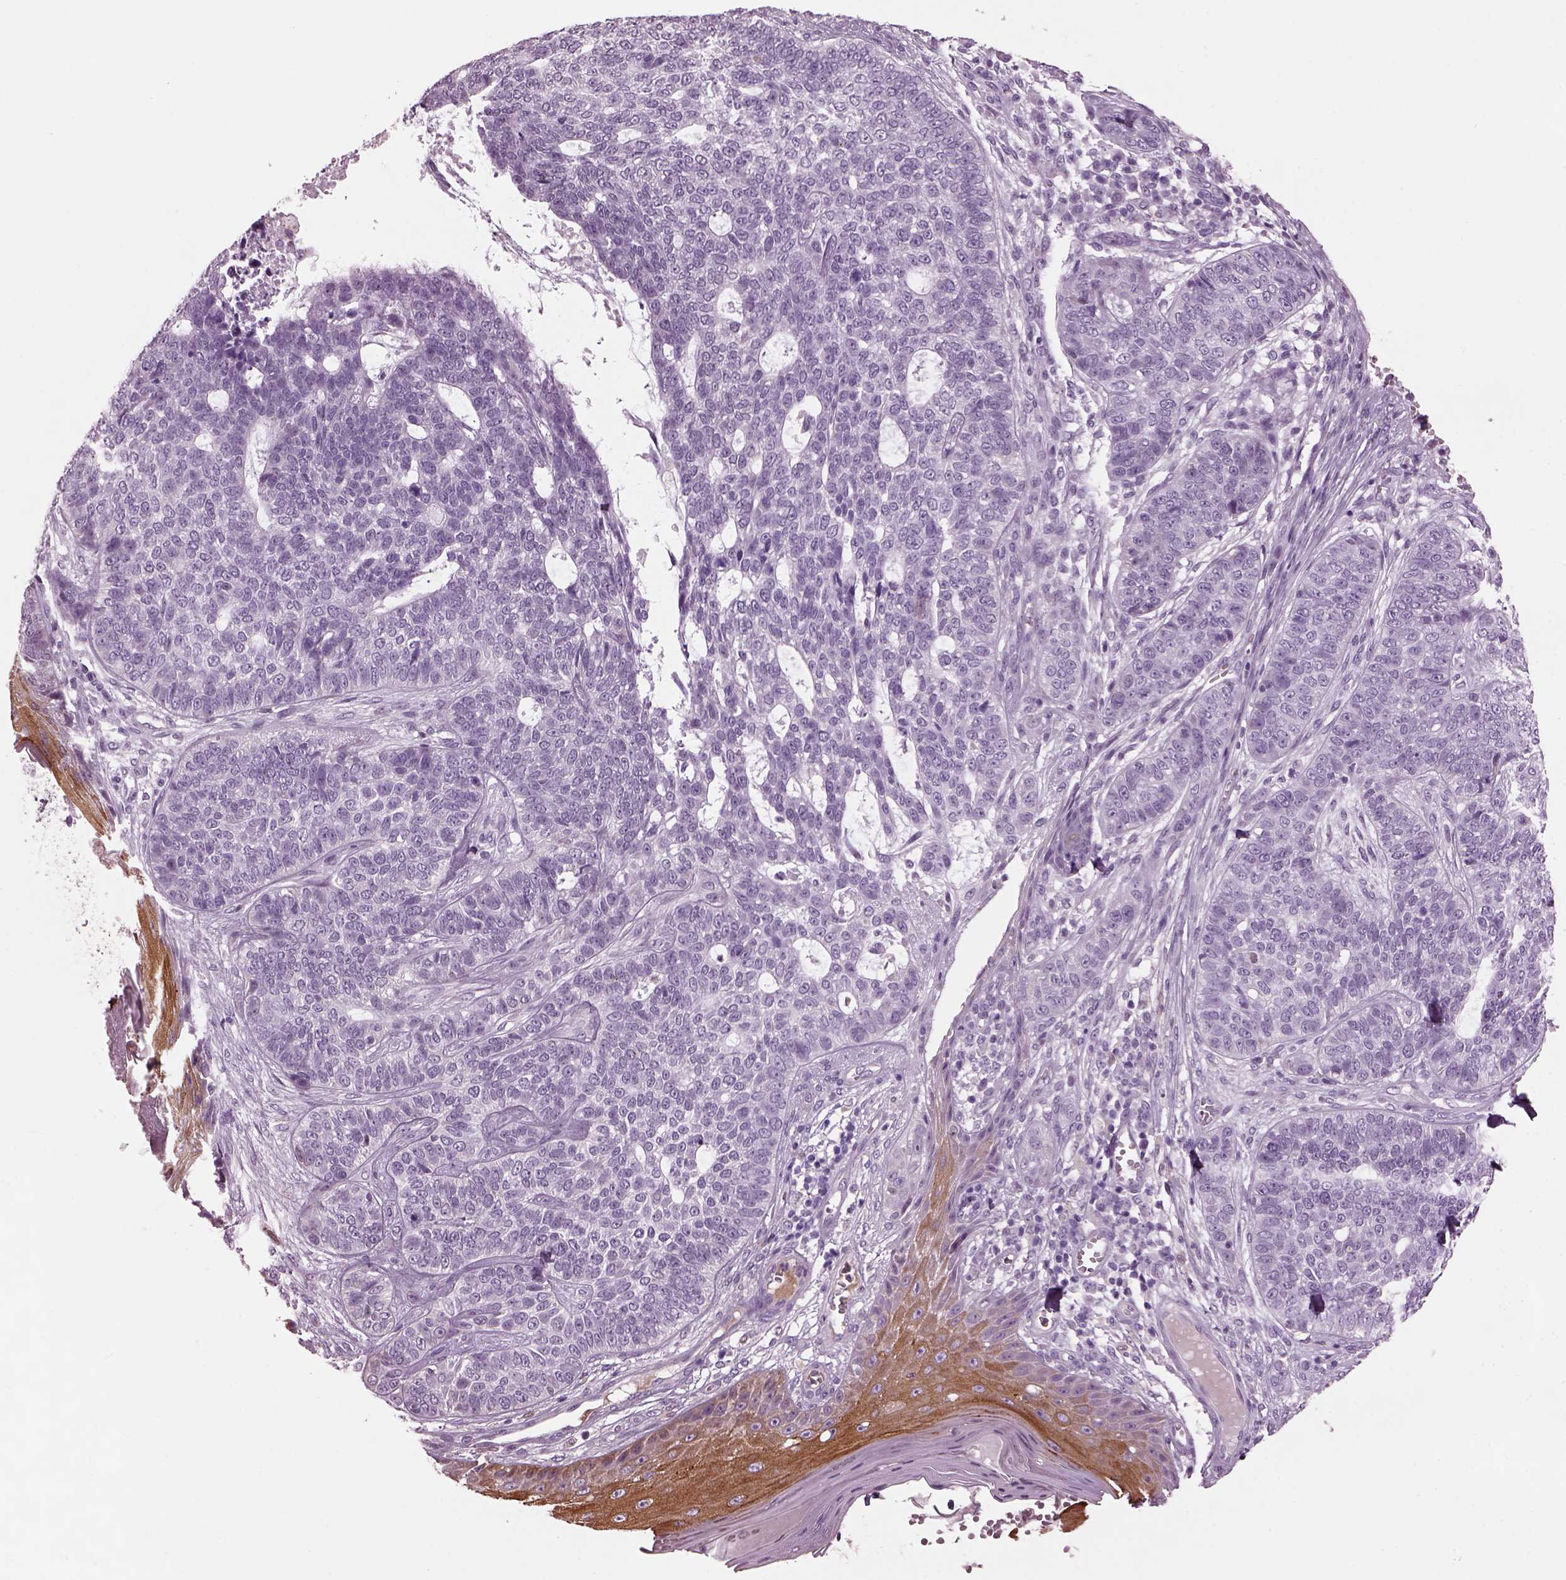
{"staining": {"intensity": "negative", "quantity": "none", "location": "none"}, "tissue": "skin cancer", "cell_type": "Tumor cells", "image_type": "cancer", "snomed": [{"axis": "morphology", "description": "Basal cell carcinoma"}, {"axis": "topography", "description": "Skin"}], "caption": "Immunohistochemical staining of skin cancer demonstrates no significant positivity in tumor cells. (Immunohistochemistry, brightfield microscopy, high magnification).", "gene": "PRR9", "patient": {"sex": "female", "age": 69}}